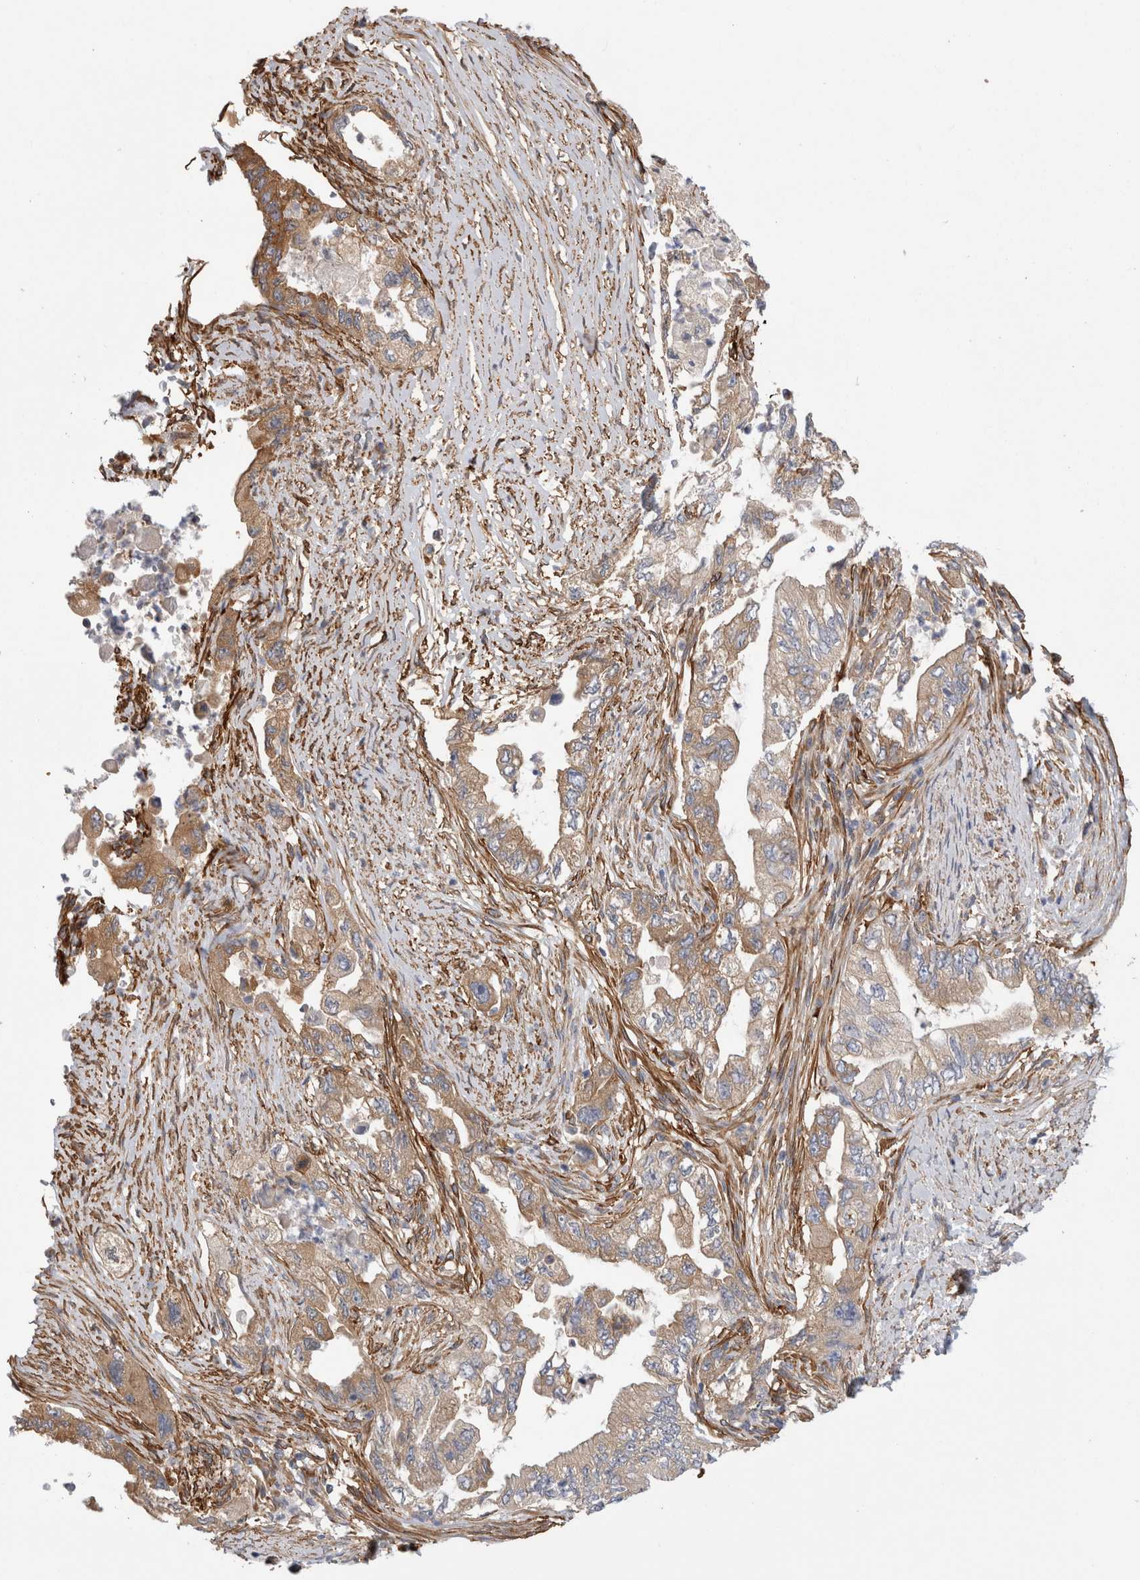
{"staining": {"intensity": "moderate", "quantity": "<25%", "location": "cytoplasmic/membranous"}, "tissue": "pancreatic cancer", "cell_type": "Tumor cells", "image_type": "cancer", "snomed": [{"axis": "morphology", "description": "Adenocarcinoma, NOS"}, {"axis": "topography", "description": "Pancreas"}], "caption": "This photomicrograph exhibits immunohistochemistry (IHC) staining of human pancreatic cancer (adenocarcinoma), with low moderate cytoplasmic/membranous positivity in about <25% of tumor cells.", "gene": "EPRS1", "patient": {"sex": "female", "age": 73}}